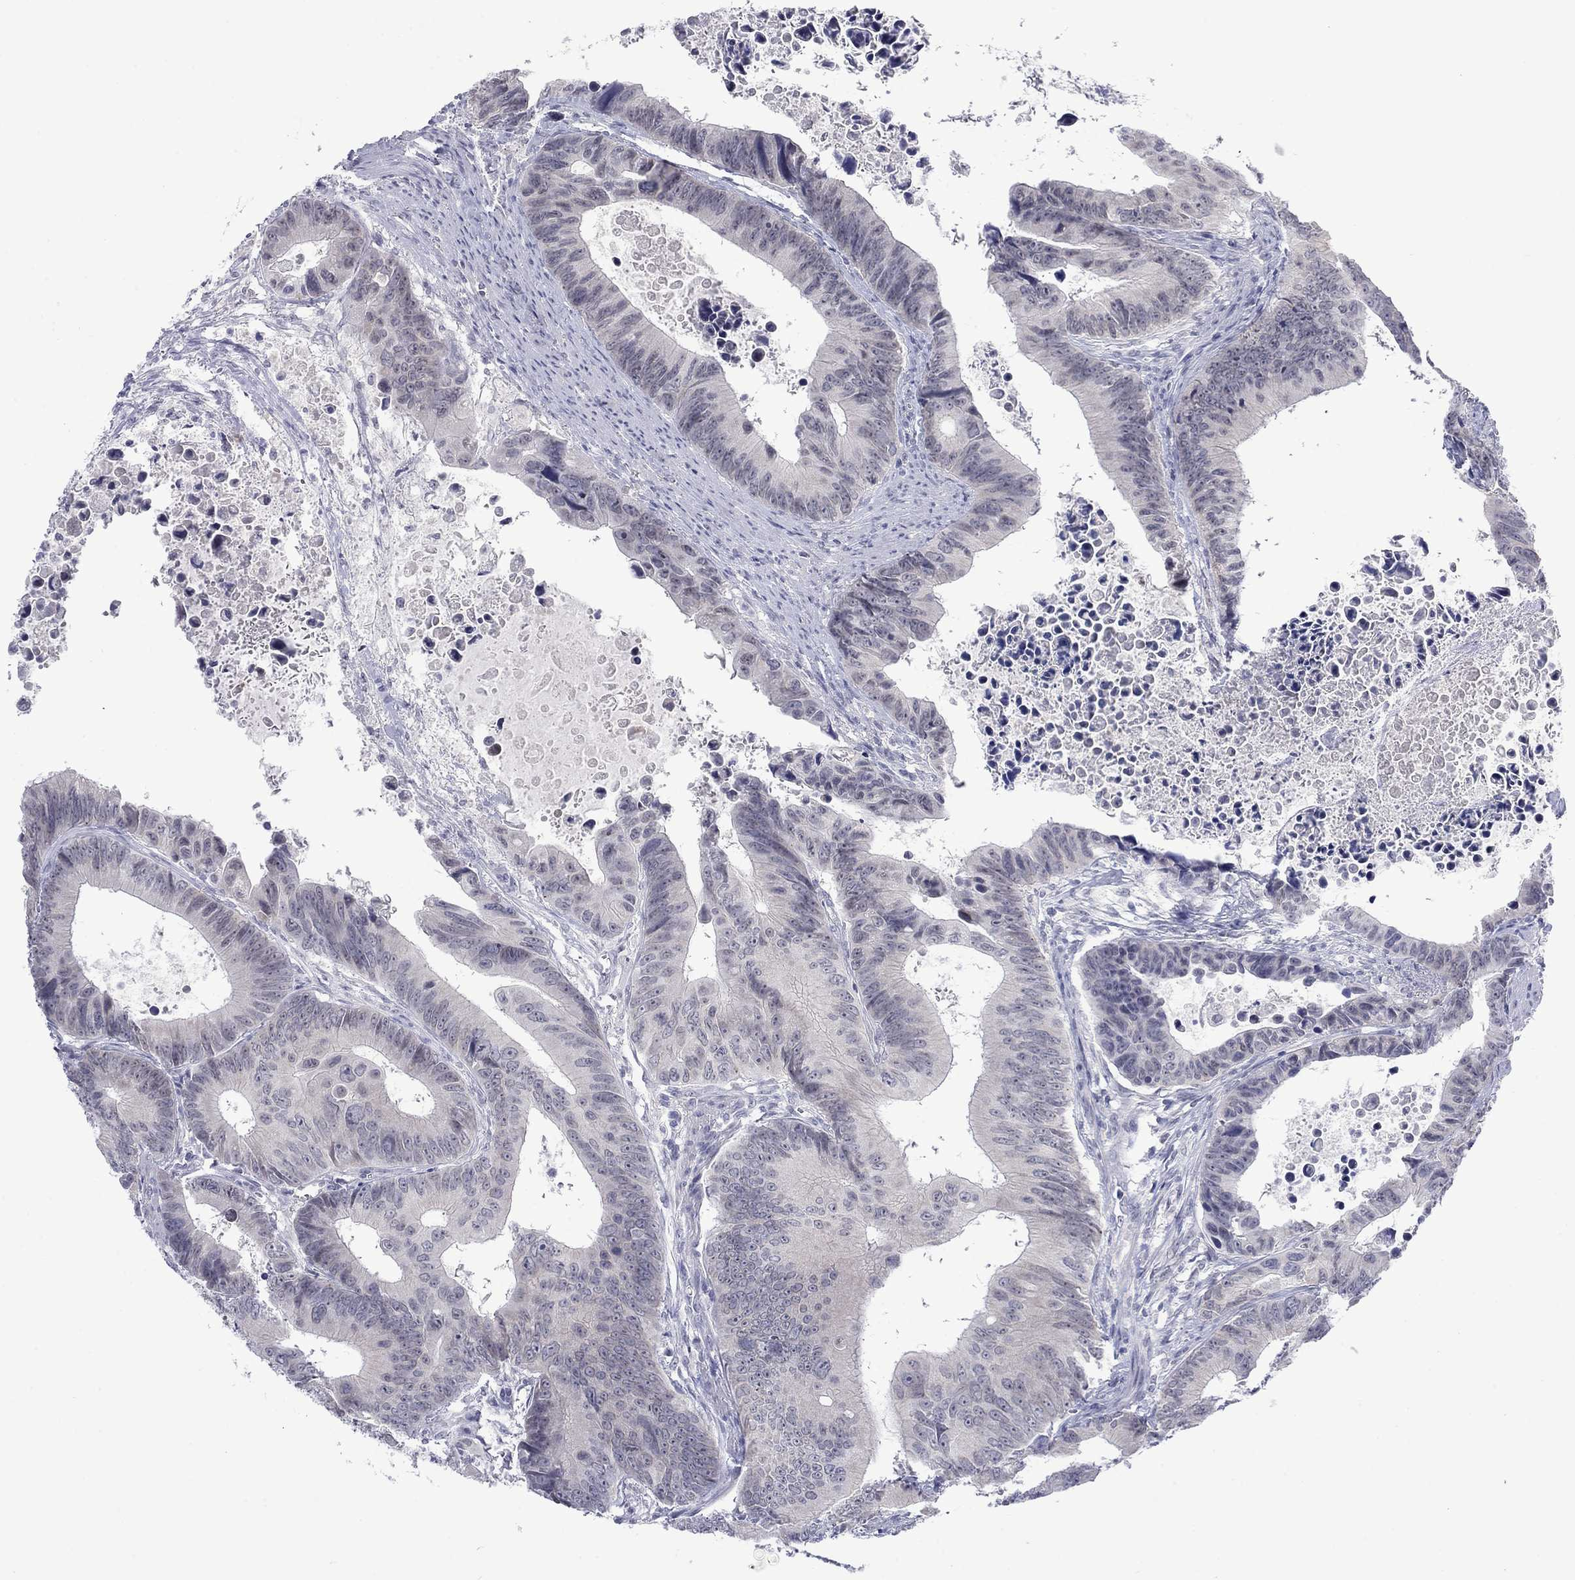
{"staining": {"intensity": "negative", "quantity": "none", "location": "none"}, "tissue": "colorectal cancer", "cell_type": "Tumor cells", "image_type": "cancer", "snomed": [{"axis": "morphology", "description": "Adenocarcinoma, NOS"}, {"axis": "topography", "description": "Colon"}], "caption": "Tumor cells show no significant staining in adenocarcinoma (colorectal).", "gene": "NSMF", "patient": {"sex": "female", "age": 87}}